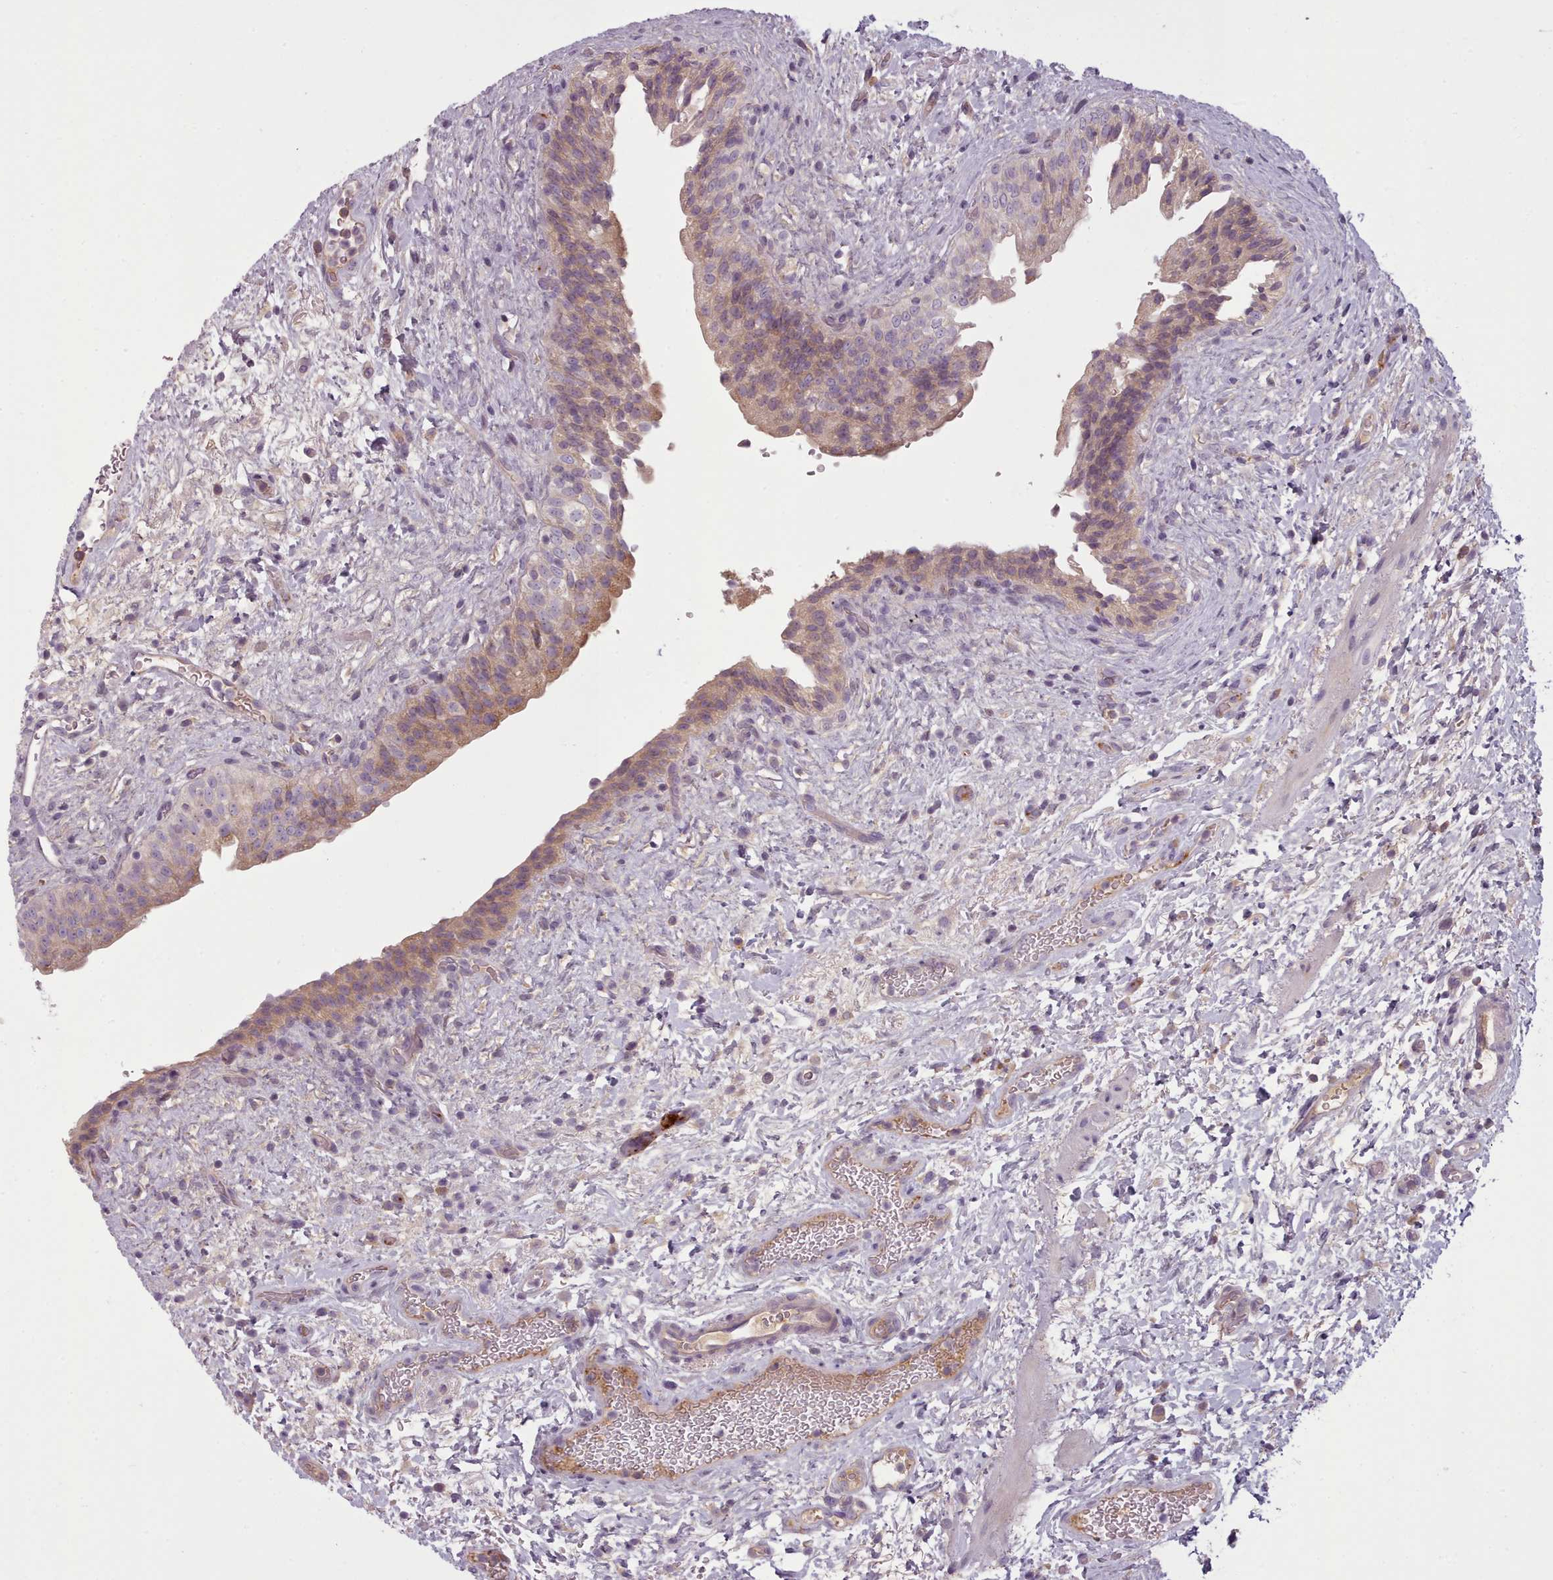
{"staining": {"intensity": "moderate", "quantity": "25%-75%", "location": "cytoplasmic/membranous"}, "tissue": "urinary bladder", "cell_type": "Urothelial cells", "image_type": "normal", "snomed": [{"axis": "morphology", "description": "Normal tissue, NOS"}, {"axis": "topography", "description": "Urinary bladder"}], "caption": "Immunohistochemical staining of unremarkable human urinary bladder exhibits 25%-75% levels of moderate cytoplasmic/membranous protein positivity in about 25%-75% of urothelial cells.", "gene": "LAPTM5", "patient": {"sex": "male", "age": 69}}